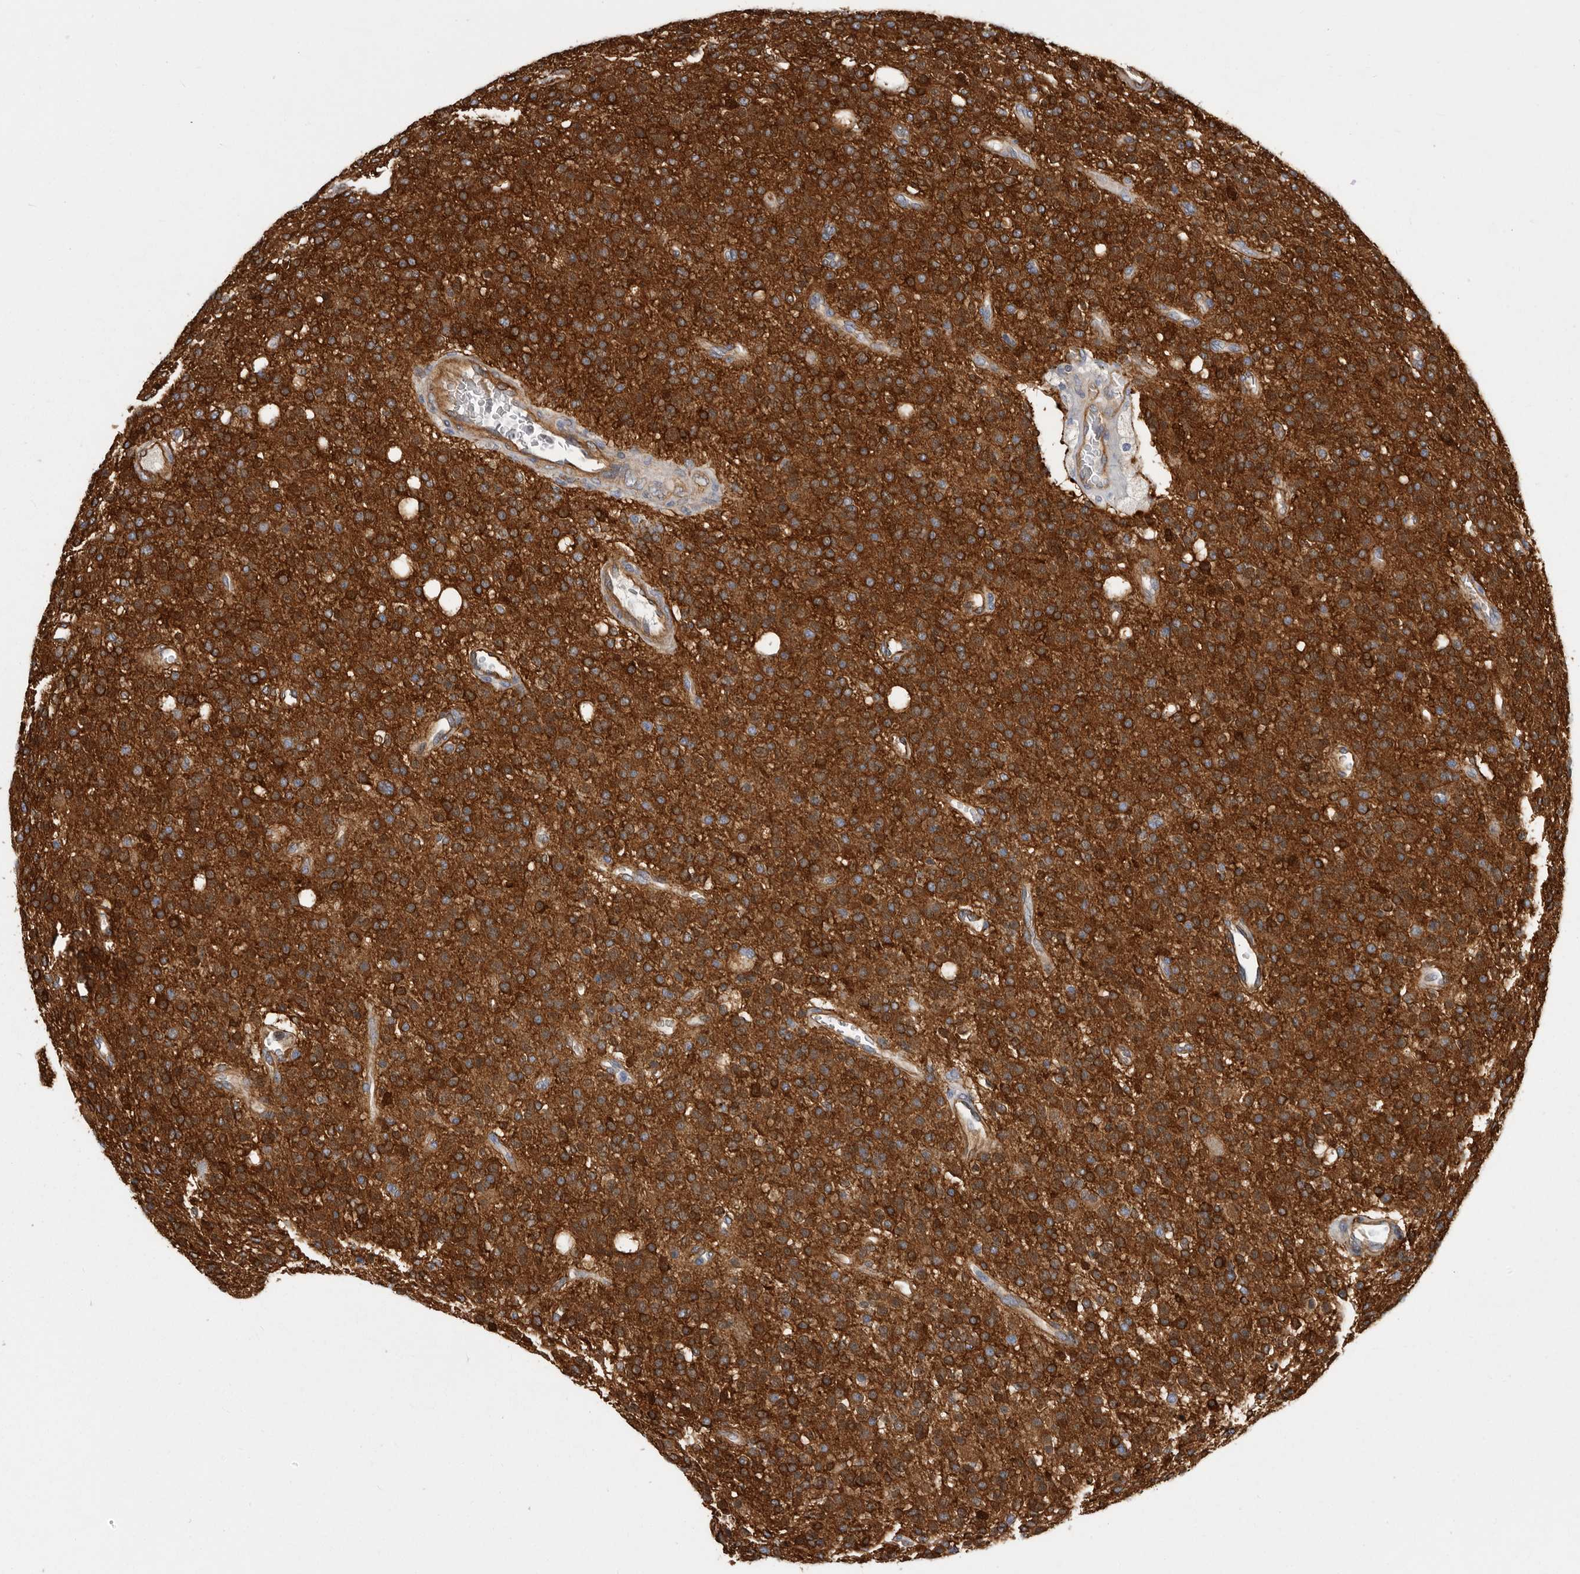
{"staining": {"intensity": "strong", "quantity": ">75%", "location": "cytoplasmic/membranous"}, "tissue": "glioma", "cell_type": "Tumor cells", "image_type": "cancer", "snomed": [{"axis": "morphology", "description": "Glioma, malignant, High grade"}, {"axis": "topography", "description": "Brain"}], "caption": "Glioma was stained to show a protein in brown. There is high levels of strong cytoplasmic/membranous positivity in approximately >75% of tumor cells.", "gene": "ENAH", "patient": {"sex": "male", "age": 34}}